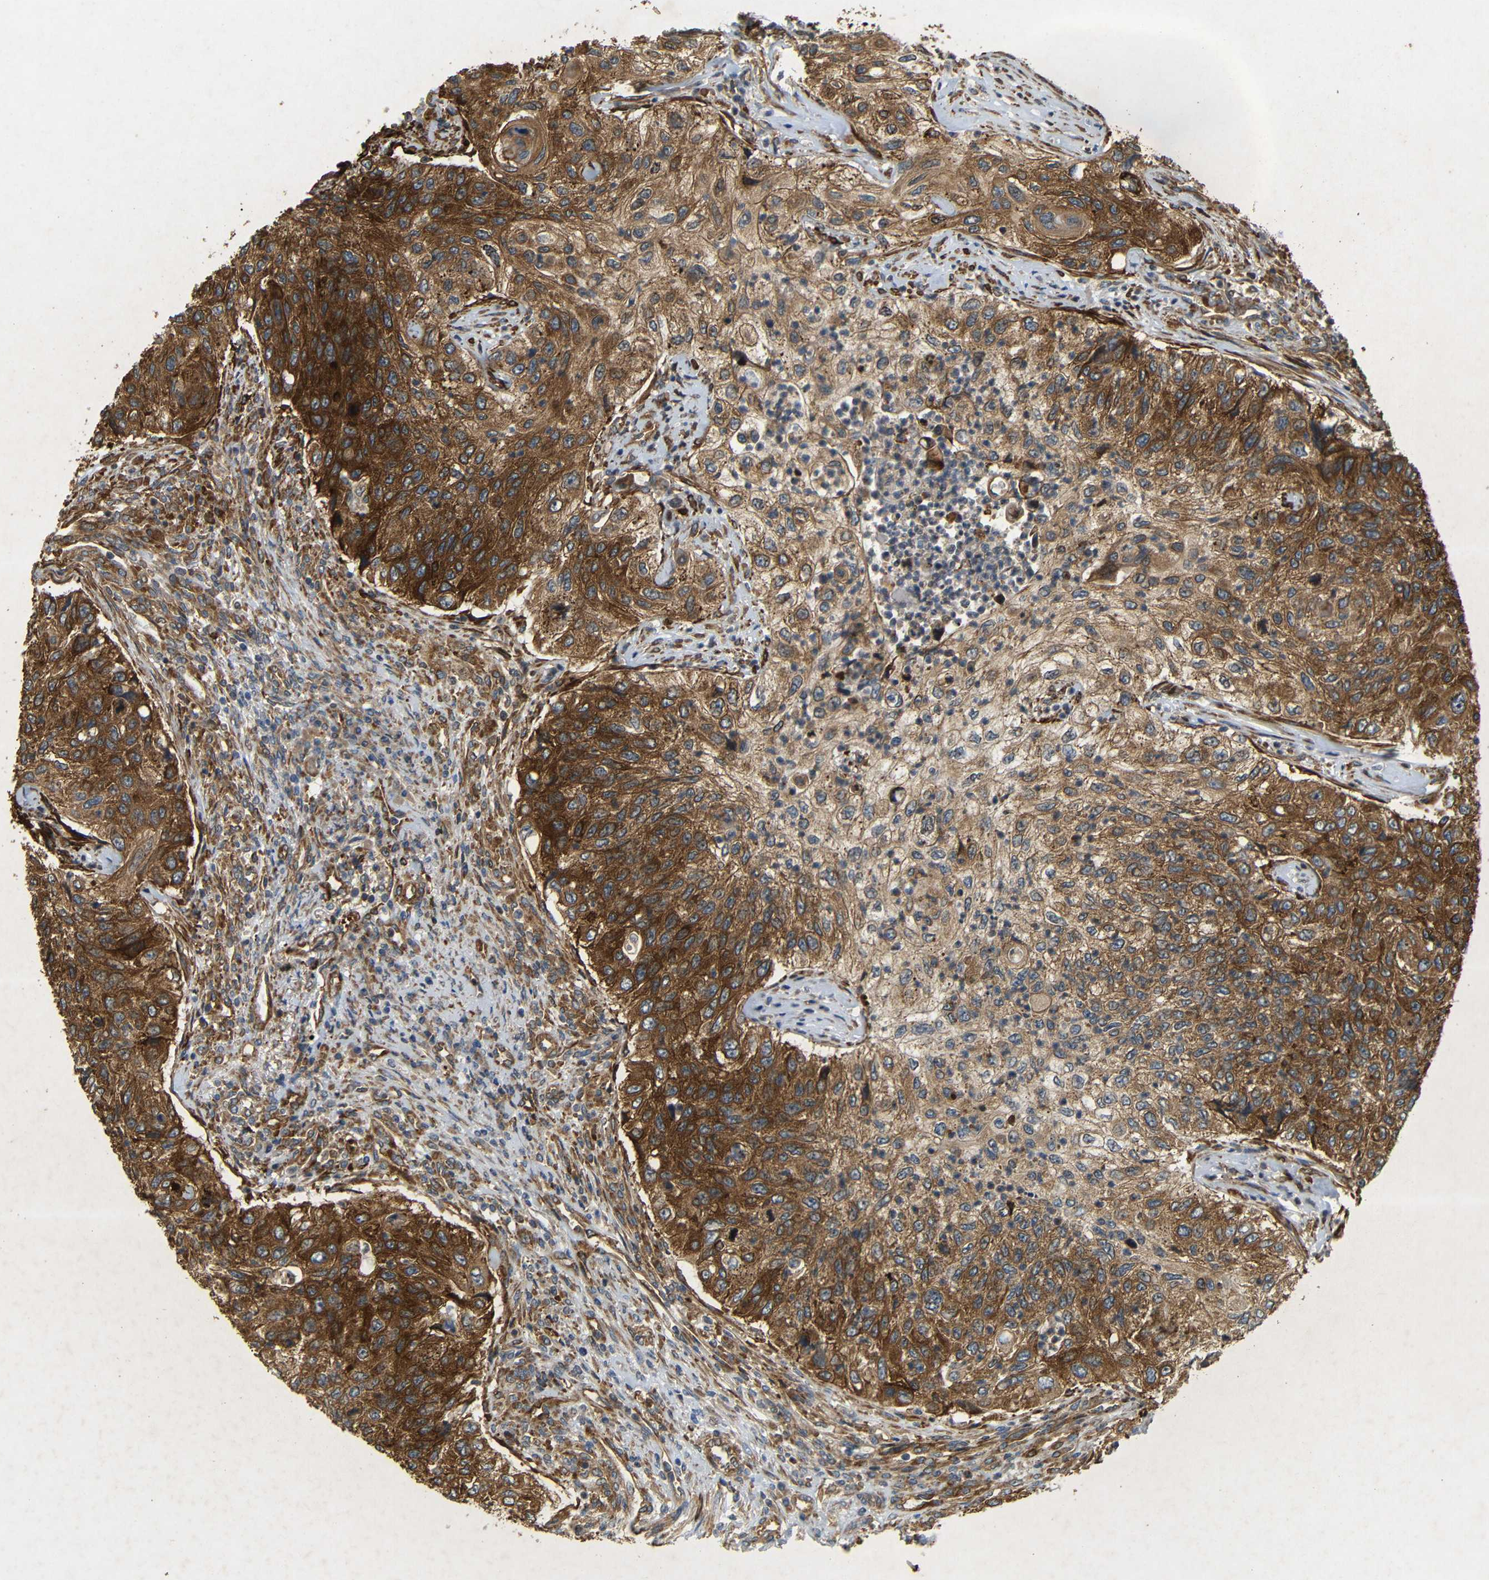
{"staining": {"intensity": "strong", "quantity": ">75%", "location": "cytoplasmic/membranous"}, "tissue": "urothelial cancer", "cell_type": "Tumor cells", "image_type": "cancer", "snomed": [{"axis": "morphology", "description": "Urothelial carcinoma, High grade"}, {"axis": "topography", "description": "Urinary bladder"}], "caption": "A brown stain labels strong cytoplasmic/membranous positivity of a protein in human high-grade urothelial carcinoma tumor cells. Nuclei are stained in blue.", "gene": "BTF3", "patient": {"sex": "female", "age": 60}}